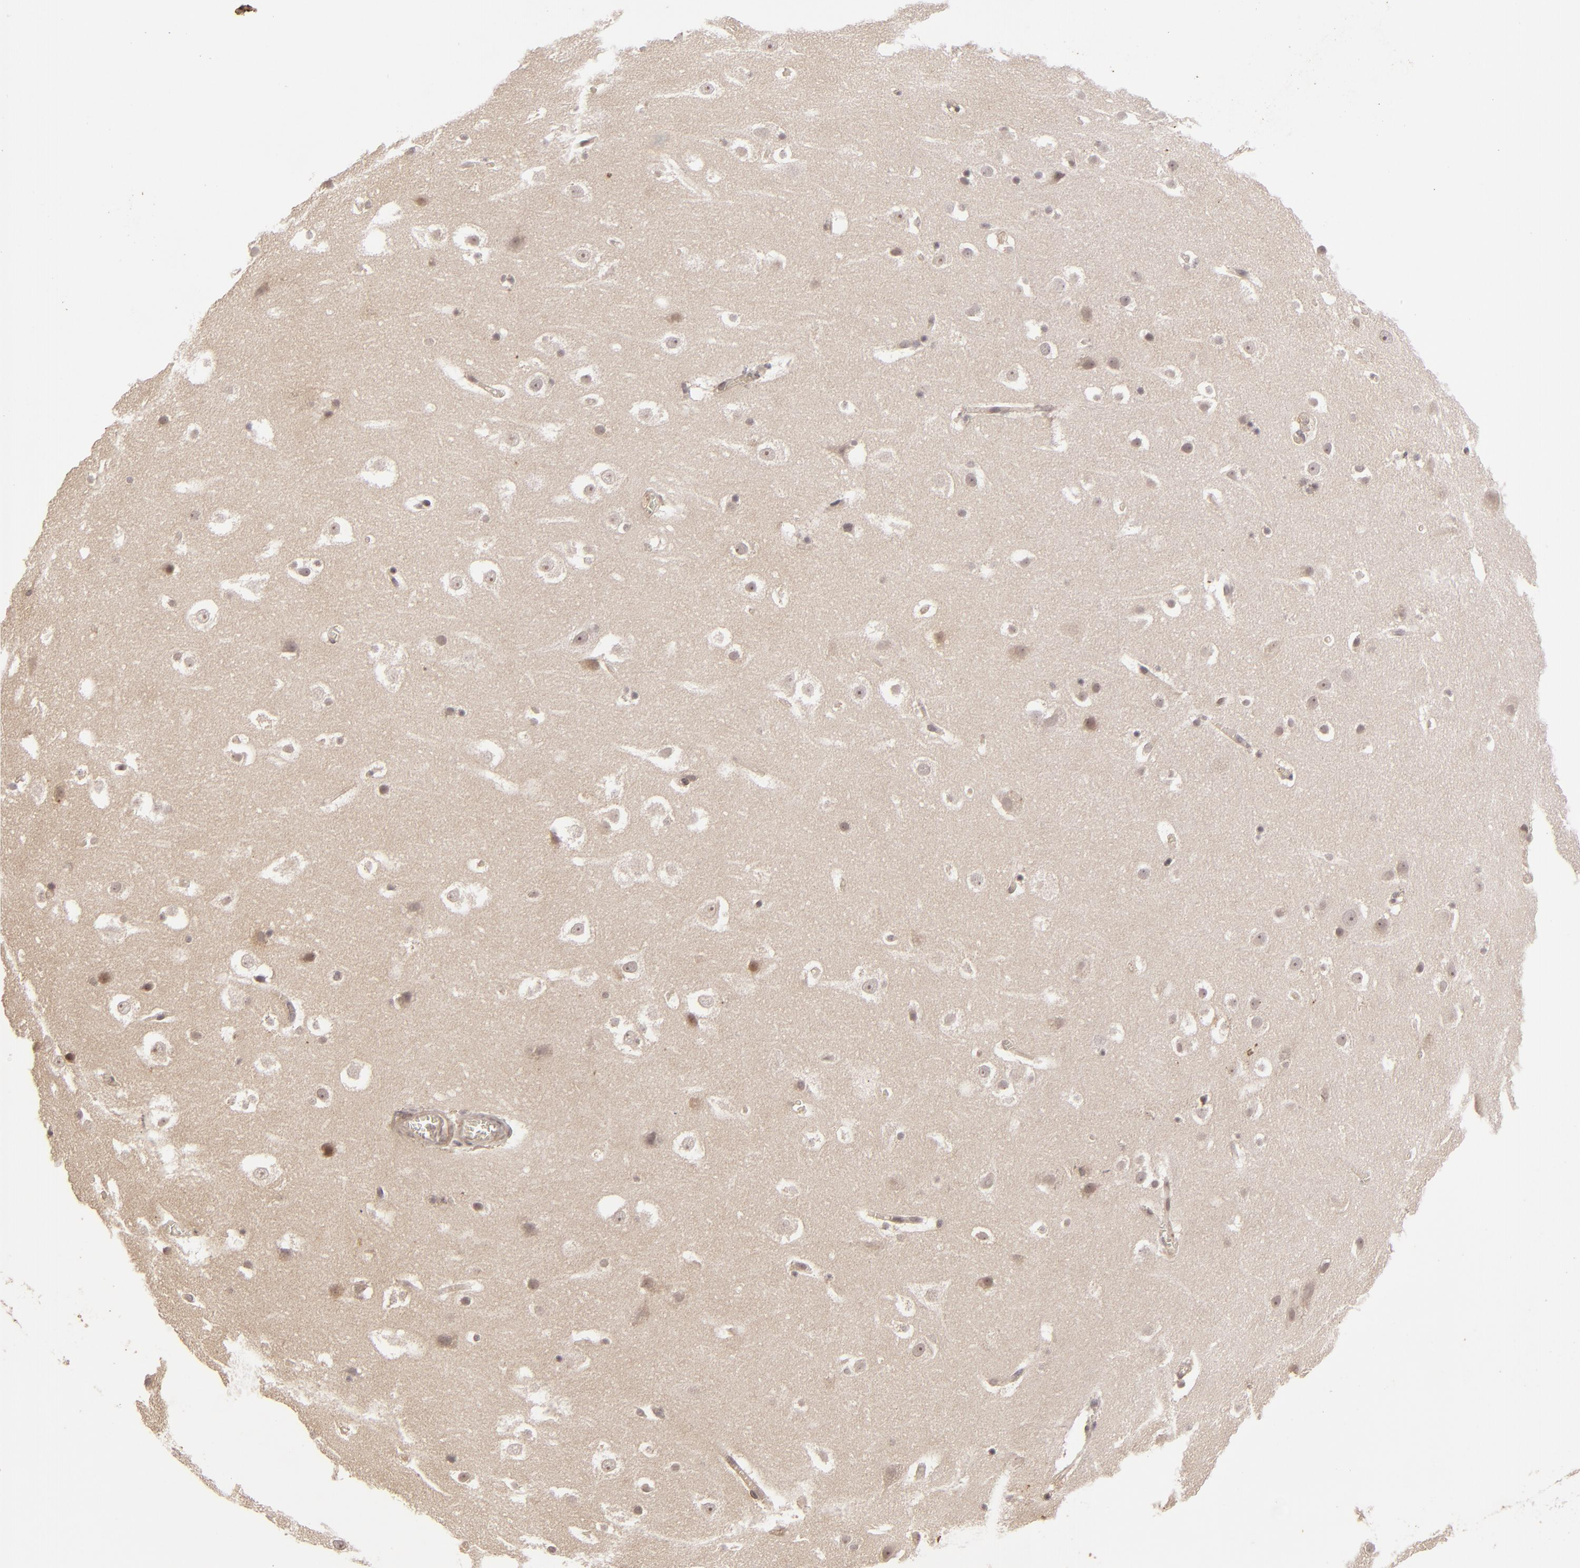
{"staining": {"intensity": "negative", "quantity": "none", "location": "none"}, "tissue": "hippocampus", "cell_type": "Glial cells", "image_type": "normal", "snomed": [{"axis": "morphology", "description": "Normal tissue, NOS"}, {"axis": "topography", "description": "Hippocampus"}], "caption": "A high-resolution micrograph shows IHC staining of unremarkable hippocampus, which demonstrates no significant positivity in glial cells.", "gene": "DFFA", "patient": {"sex": "male", "age": 45}}